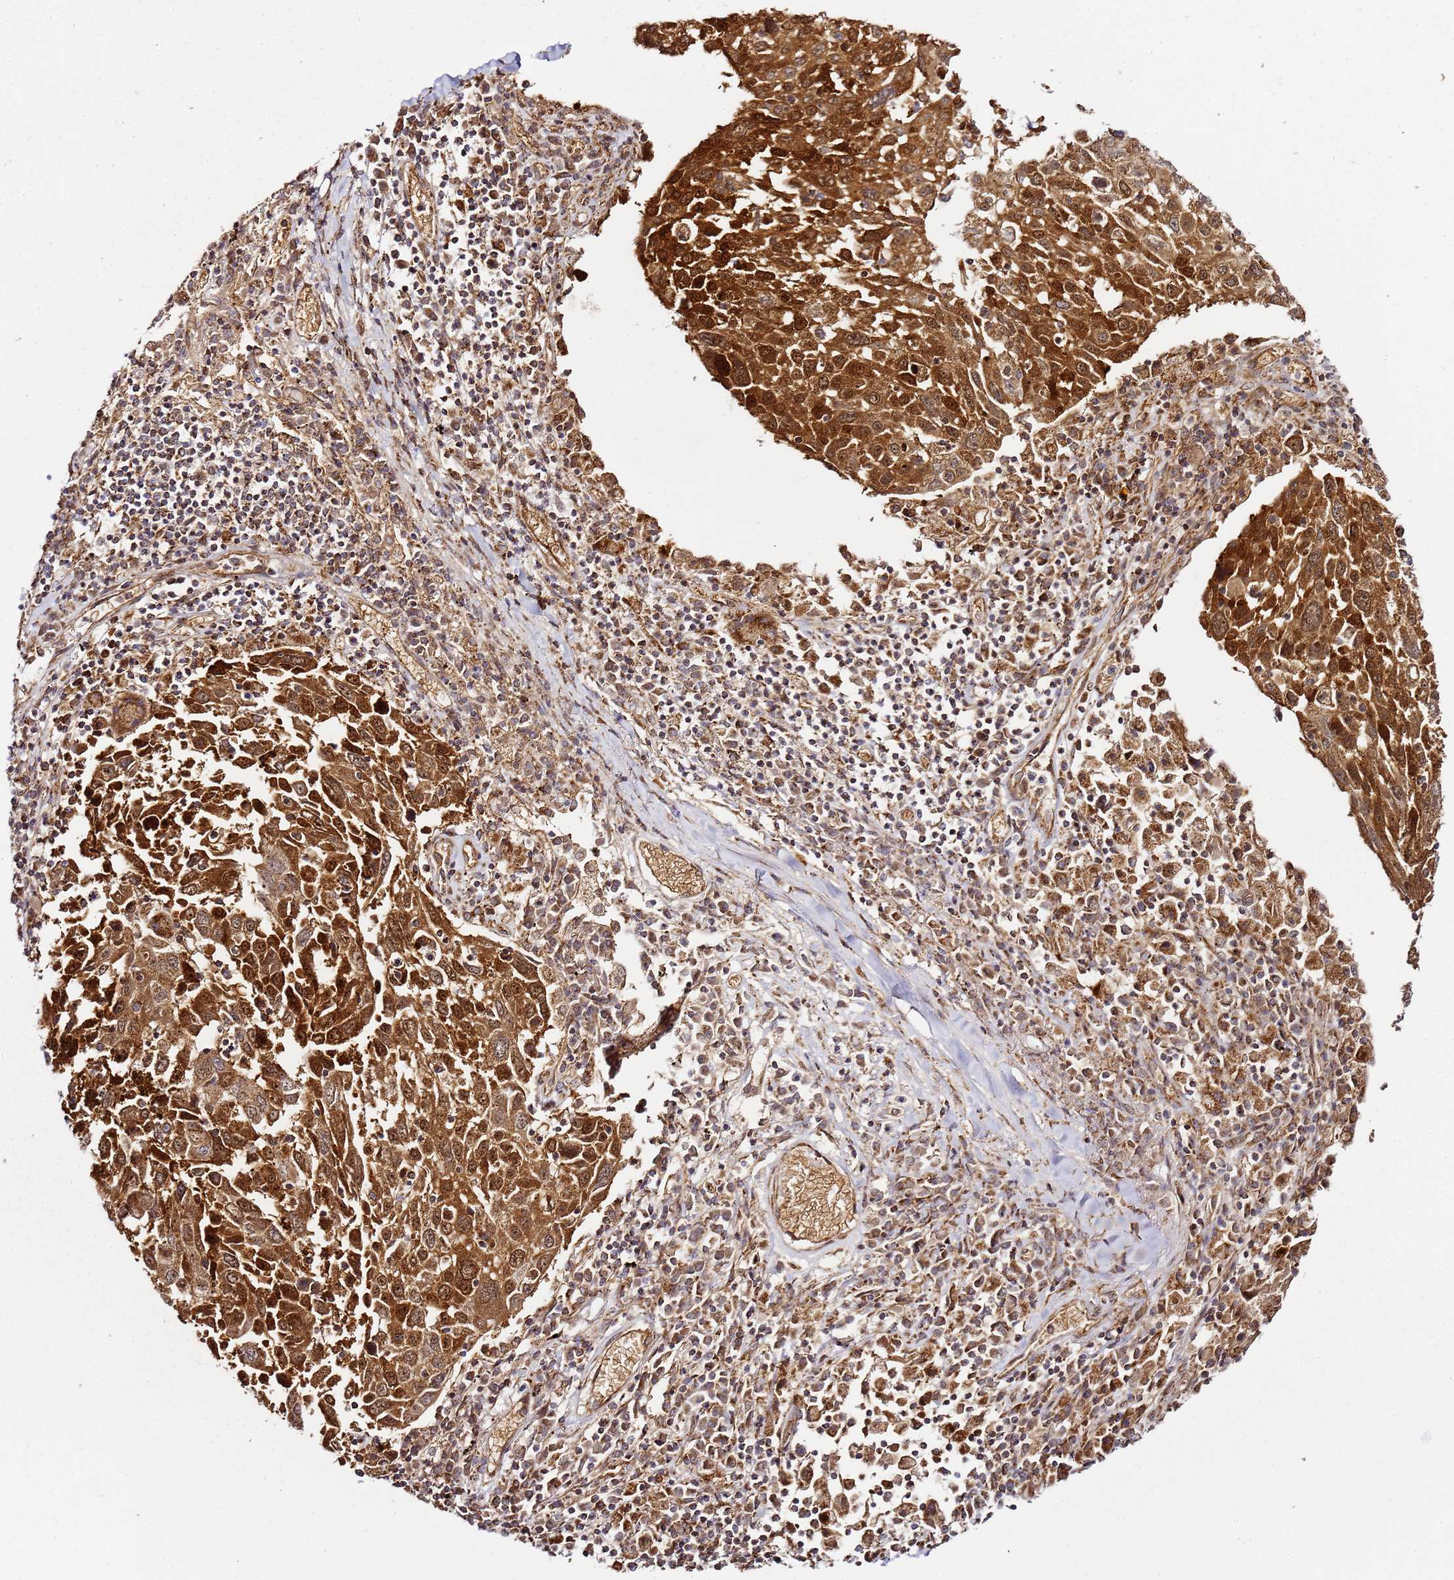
{"staining": {"intensity": "strong", "quantity": ">75%", "location": "cytoplasmic/membranous,nuclear"}, "tissue": "lung cancer", "cell_type": "Tumor cells", "image_type": "cancer", "snomed": [{"axis": "morphology", "description": "Squamous cell carcinoma, NOS"}, {"axis": "topography", "description": "Lung"}], "caption": "IHC photomicrograph of lung squamous cell carcinoma stained for a protein (brown), which exhibits high levels of strong cytoplasmic/membranous and nuclear expression in approximately >75% of tumor cells.", "gene": "TM2D2", "patient": {"sex": "male", "age": 65}}